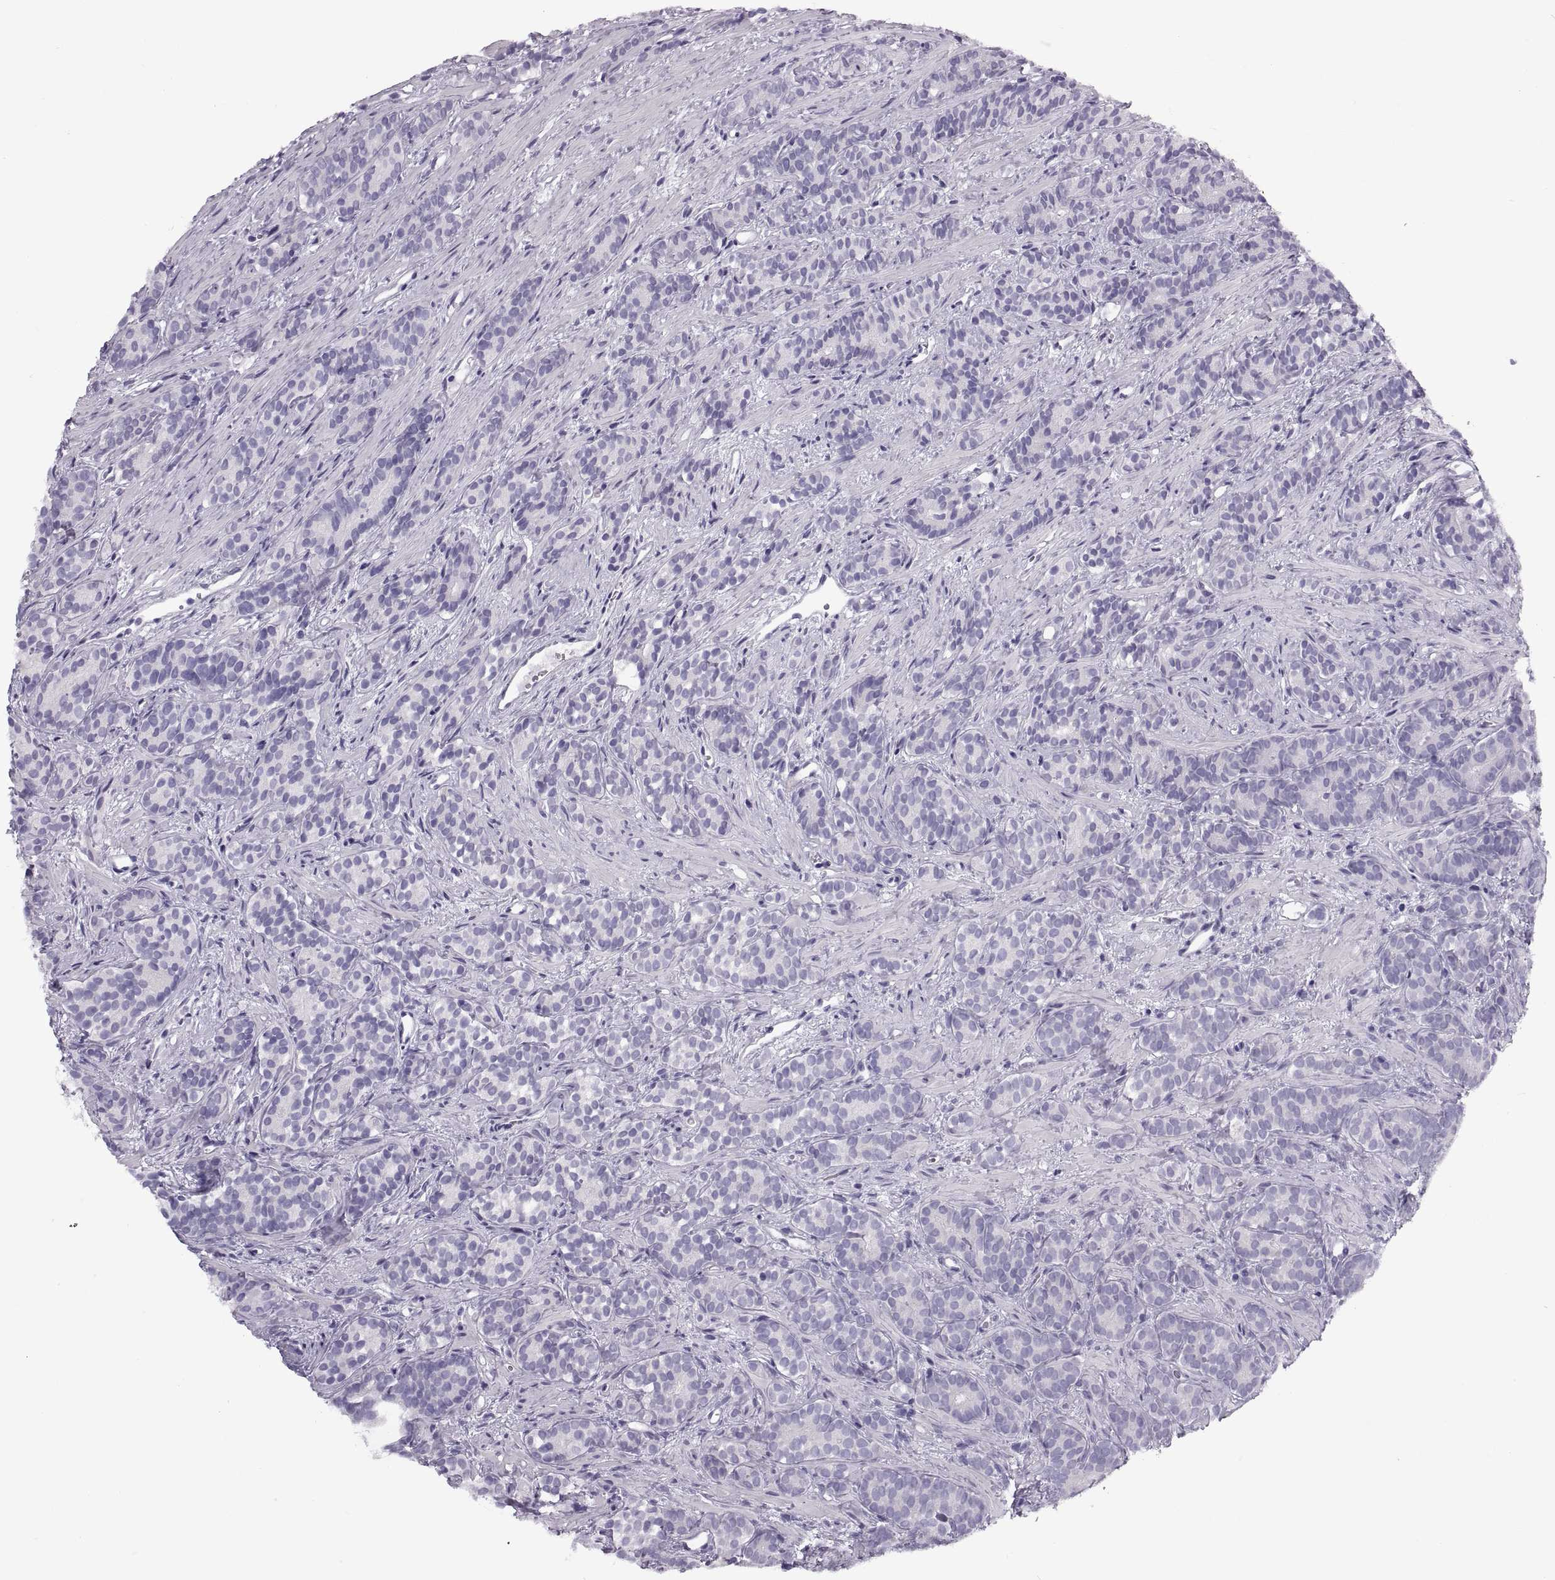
{"staining": {"intensity": "negative", "quantity": "none", "location": "none"}, "tissue": "prostate cancer", "cell_type": "Tumor cells", "image_type": "cancer", "snomed": [{"axis": "morphology", "description": "Adenocarcinoma, High grade"}, {"axis": "topography", "description": "Prostate"}], "caption": "This is an immunohistochemistry (IHC) micrograph of human adenocarcinoma (high-grade) (prostate). There is no expression in tumor cells.", "gene": "RLBP1", "patient": {"sex": "male", "age": 84}}